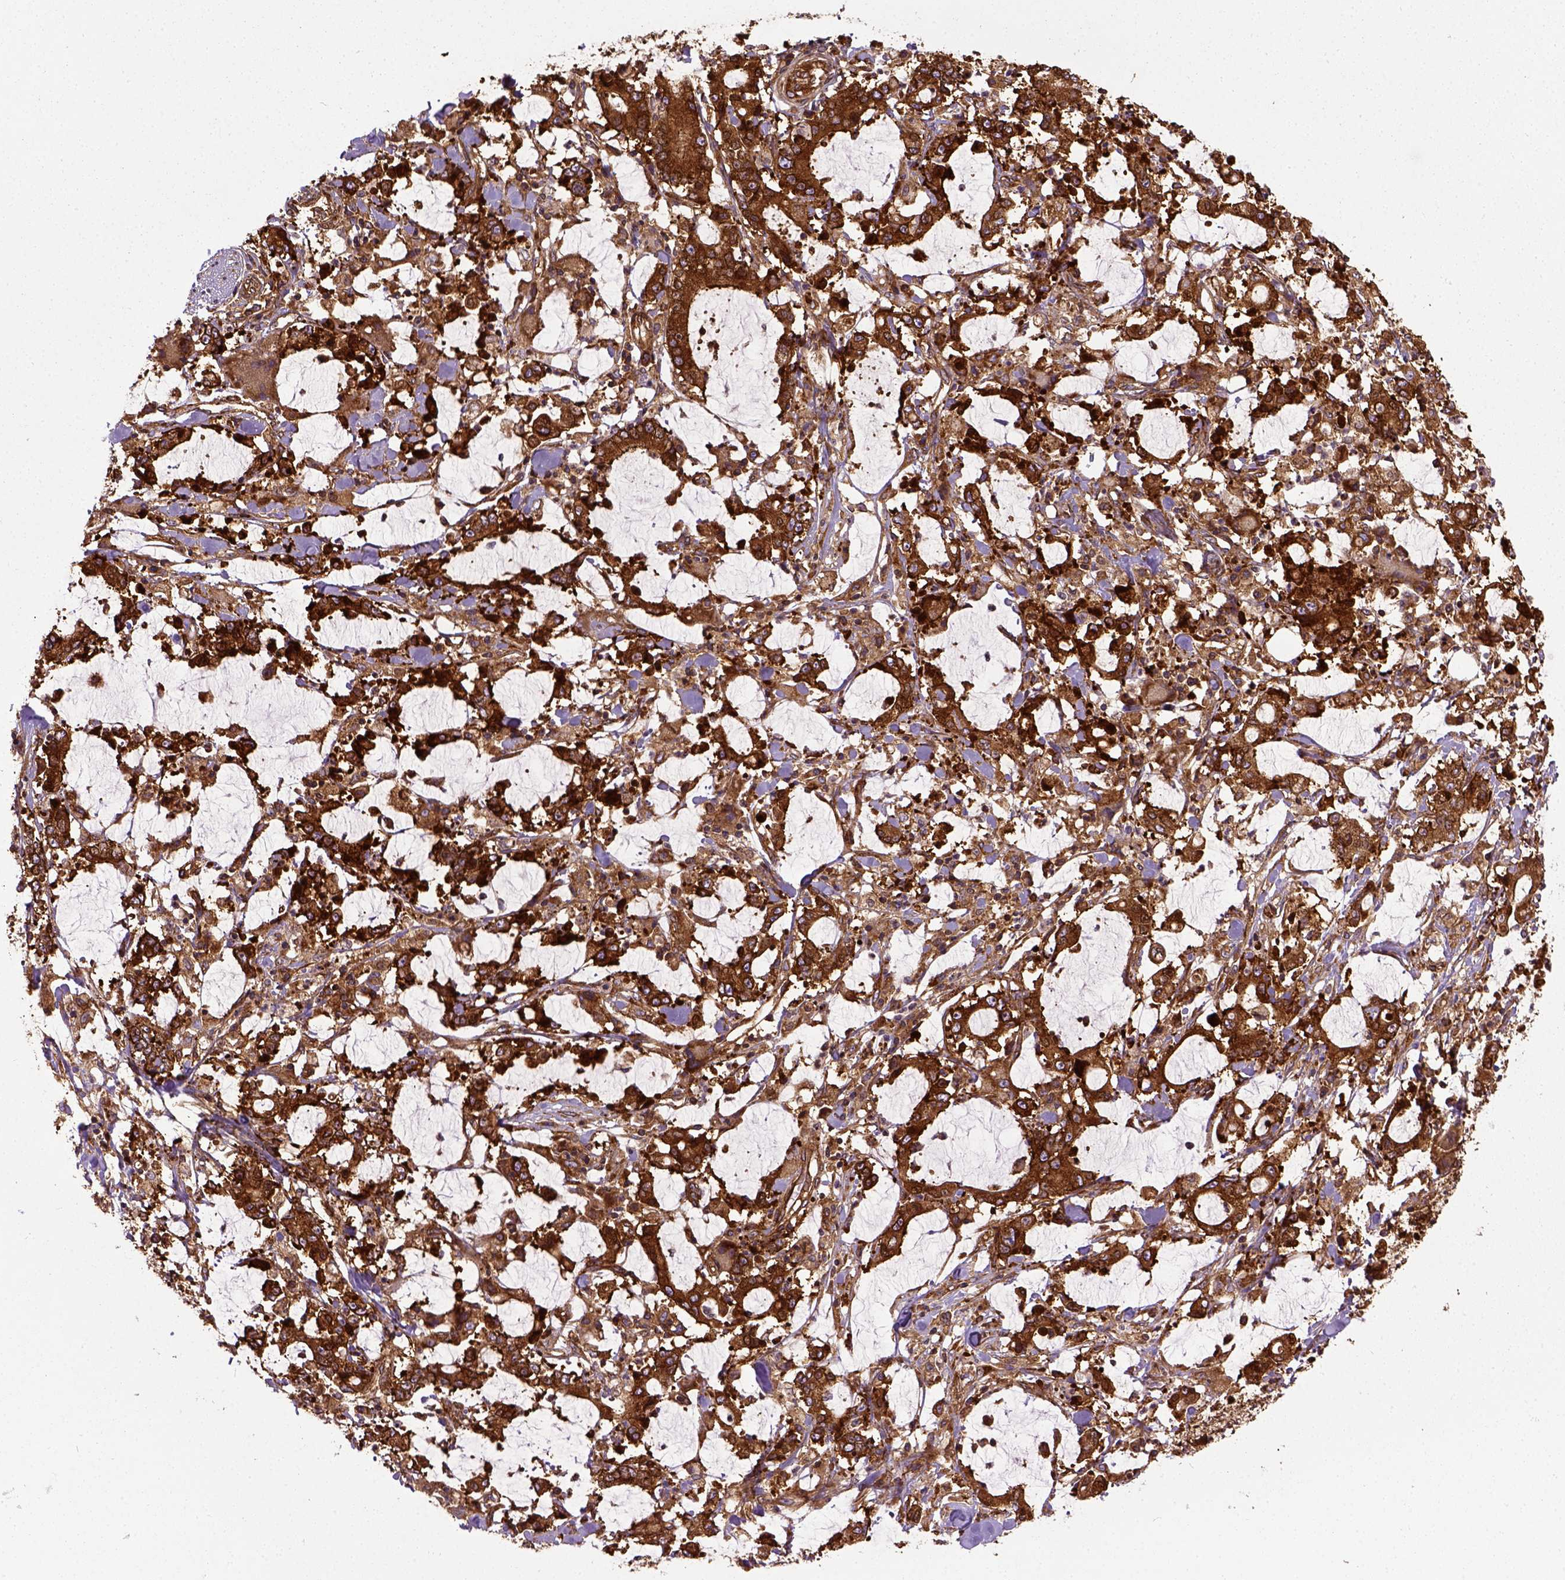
{"staining": {"intensity": "strong", "quantity": ">75%", "location": "cytoplasmic/membranous"}, "tissue": "stomach cancer", "cell_type": "Tumor cells", "image_type": "cancer", "snomed": [{"axis": "morphology", "description": "Adenocarcinoma, NOS"}, {"axis": "topography", "description": "Stomach, upper"}], "caption": "A high-resolution image shows immunohistochemistry staining of stomach cancer, which exhibits strong cytoplasmic/membranous positivity in approximately >75% of tumor cells.", "gene": "CAPRIN1", "patient": {"sex": "male", "age": 68}}